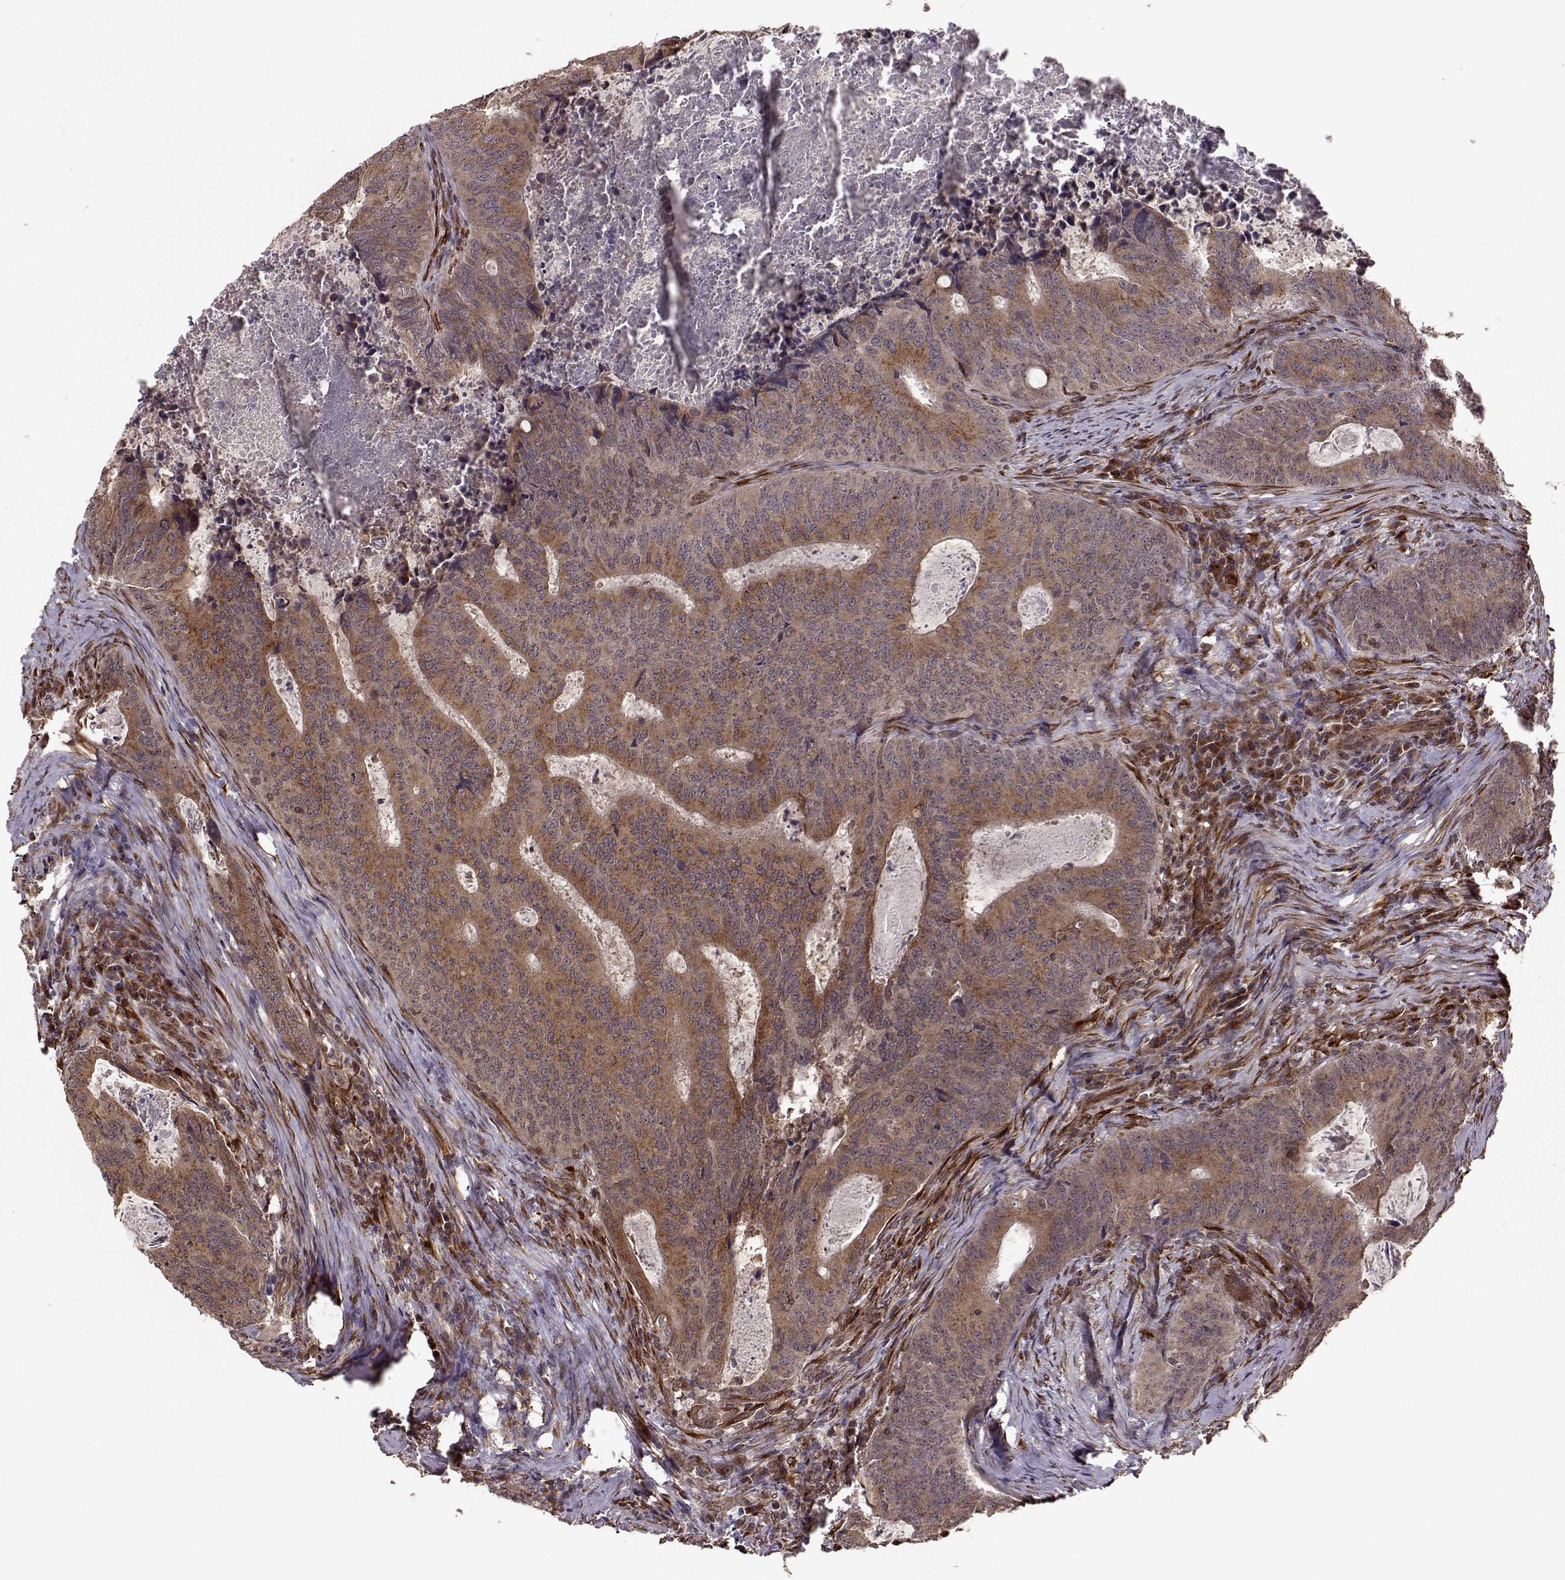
{"staining": {"intensity": "moderate", "quantity": ">75%", "location": "cytoplasmic/membranous"}, "tissue": "colorectal cancer", "cell_type": "Tumor cells", "image_type": "cancer", "snomed": [{"axis": "morphology", "description": "Adenocarcinoma, NOS"}, {"axis": "topography", "description": "Colon"}], "caption": "This is a micrograph of immunohistochemistry staining of colorectal cancer, which shows moderate expression in the cytoplasmic/membranous of tumor cells.", "gene": "YIPF5", "patient": {"sex": "male", "age": 67}}